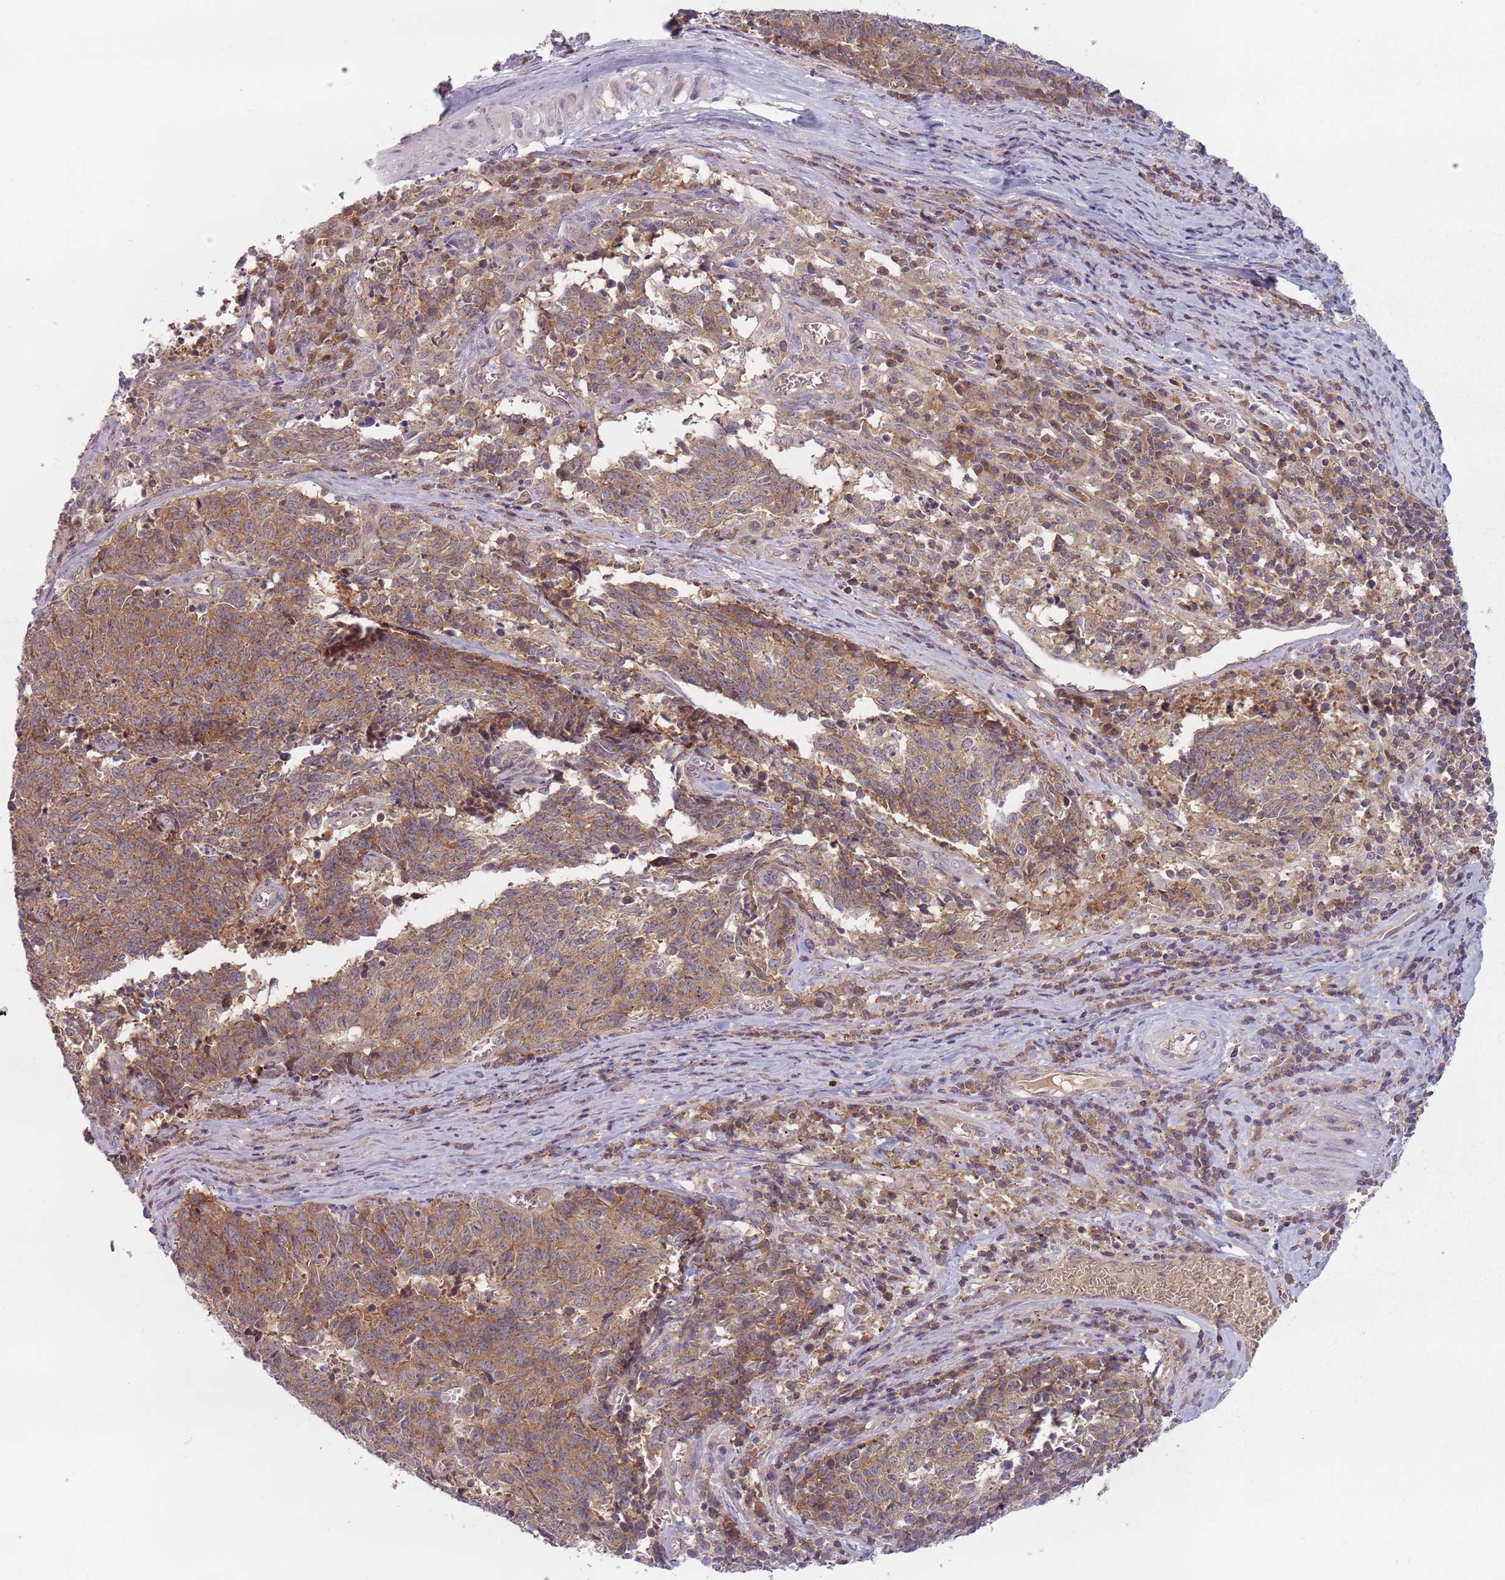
{"staining": {"intensity": "moderate", "quantity": ">75%", "location": "cytoplasmic/membranous"}, "tissue": "cervical cancer", "cell_type": "Tumor cells", "image_type": "cancer", "snomed": [{"axis": "morphology", "description": "Squamous cell carcinoma, NOS"}, {"axis": "topography", "description": "Cervix"}], "caption": "High-power microscopy captured an immunohistochemistry (IHC) photomicrograph of cervical cancer, revealing moderate cytoplasmic/membranous expression in about >75% of tumor cells.", "gene": "ASB13", "patient": {"sex": "female", "age": 29}}